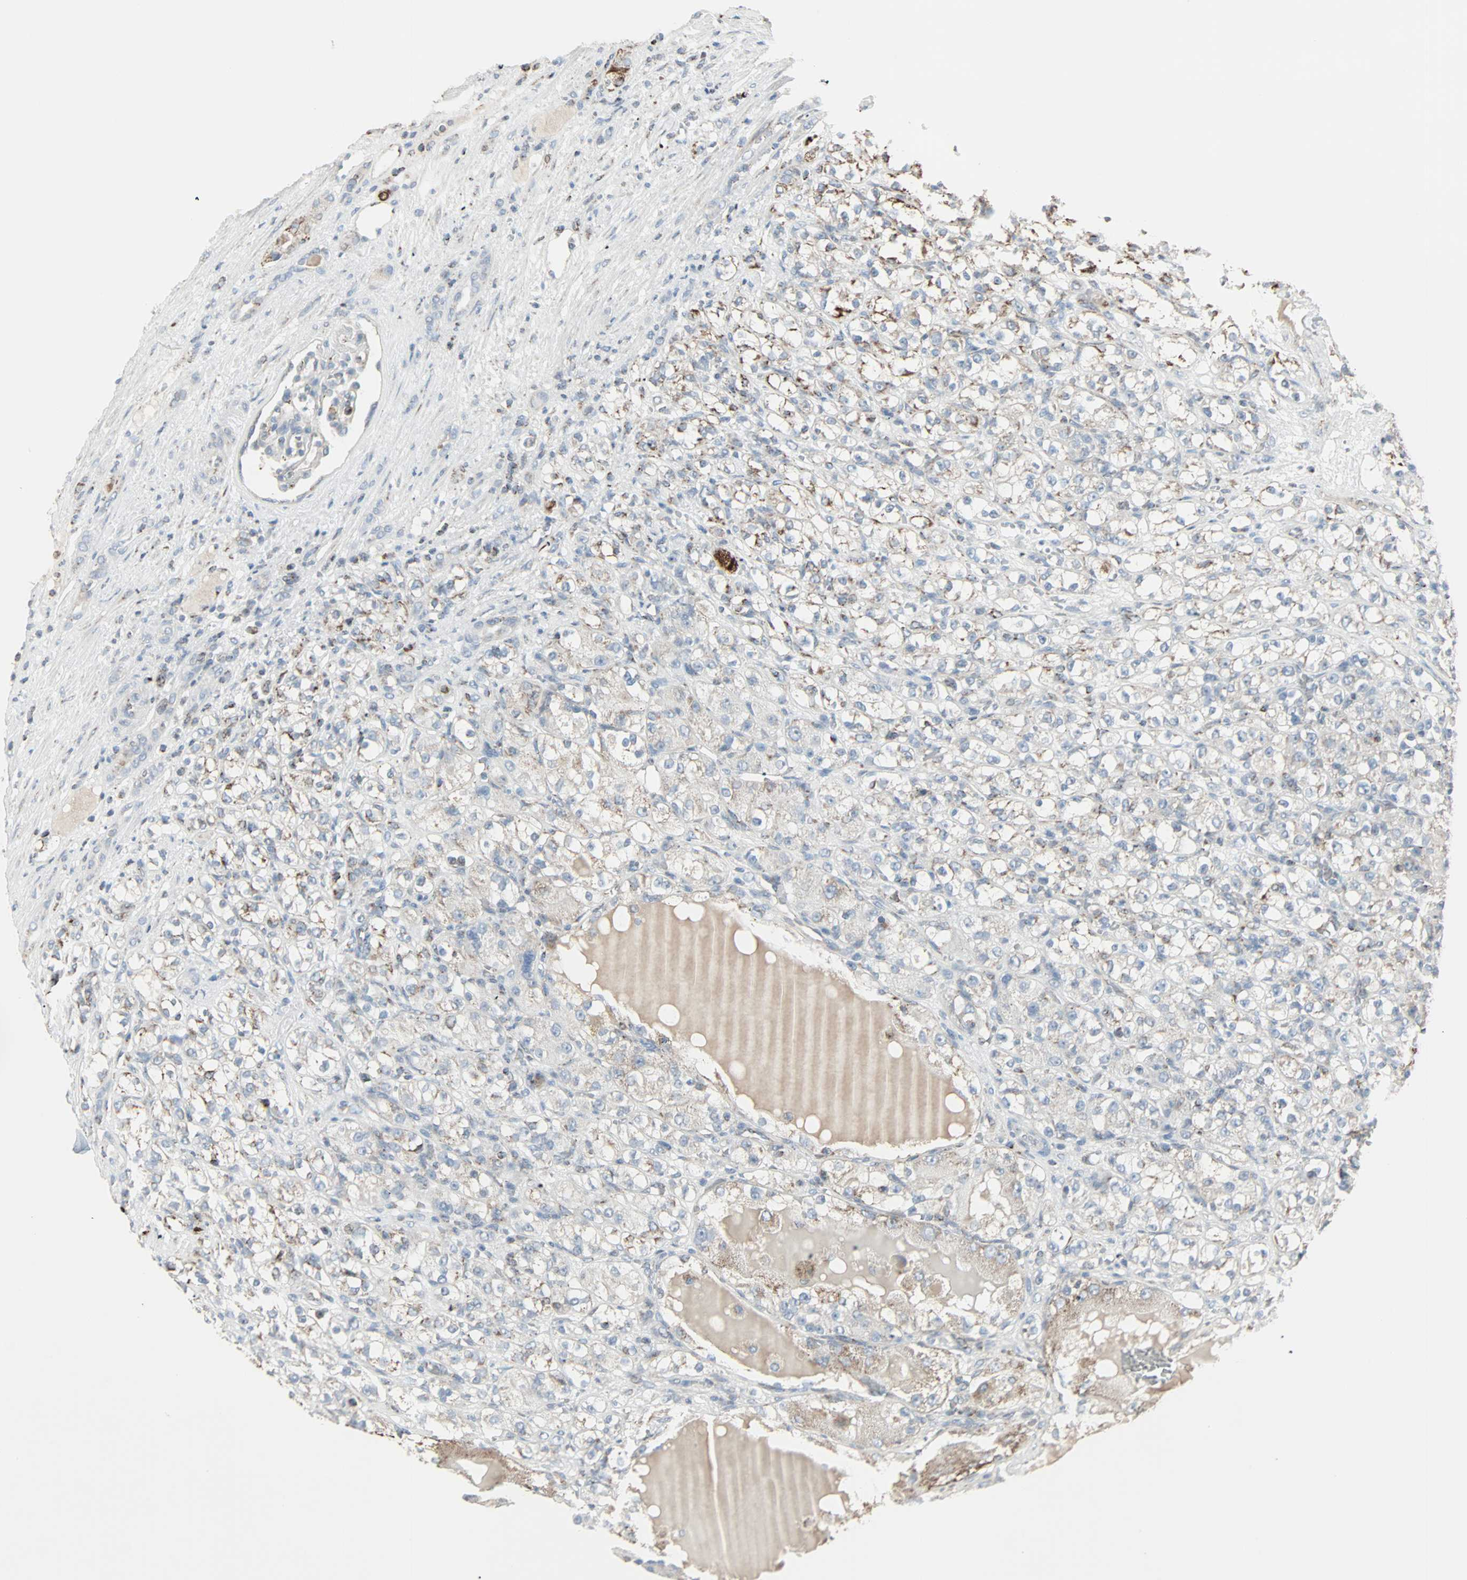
{"staining": {"intensity": "weak", "quantity": "<25%", "location": "cytoplasmic/membranous"}, "tissue": "renal cancer", "cell_type": "Tumor cells", "image_type": "cancer", "snomed": [{"axis": "morphology", "description": "Normal tissue, NOS"}, {"axis": "morphology", "description": "Adenocarcinoma, NOS"}, {"axis": "topography", "description": "Kidney"}], "caption": "This is an immunohistochemistry (IHC) histopathology image of human renal cancer (adenocarcinoma). There is no expression in tumor cells.", "gene": "IDH2", "patient": {"sex": "male", "age": 61}}